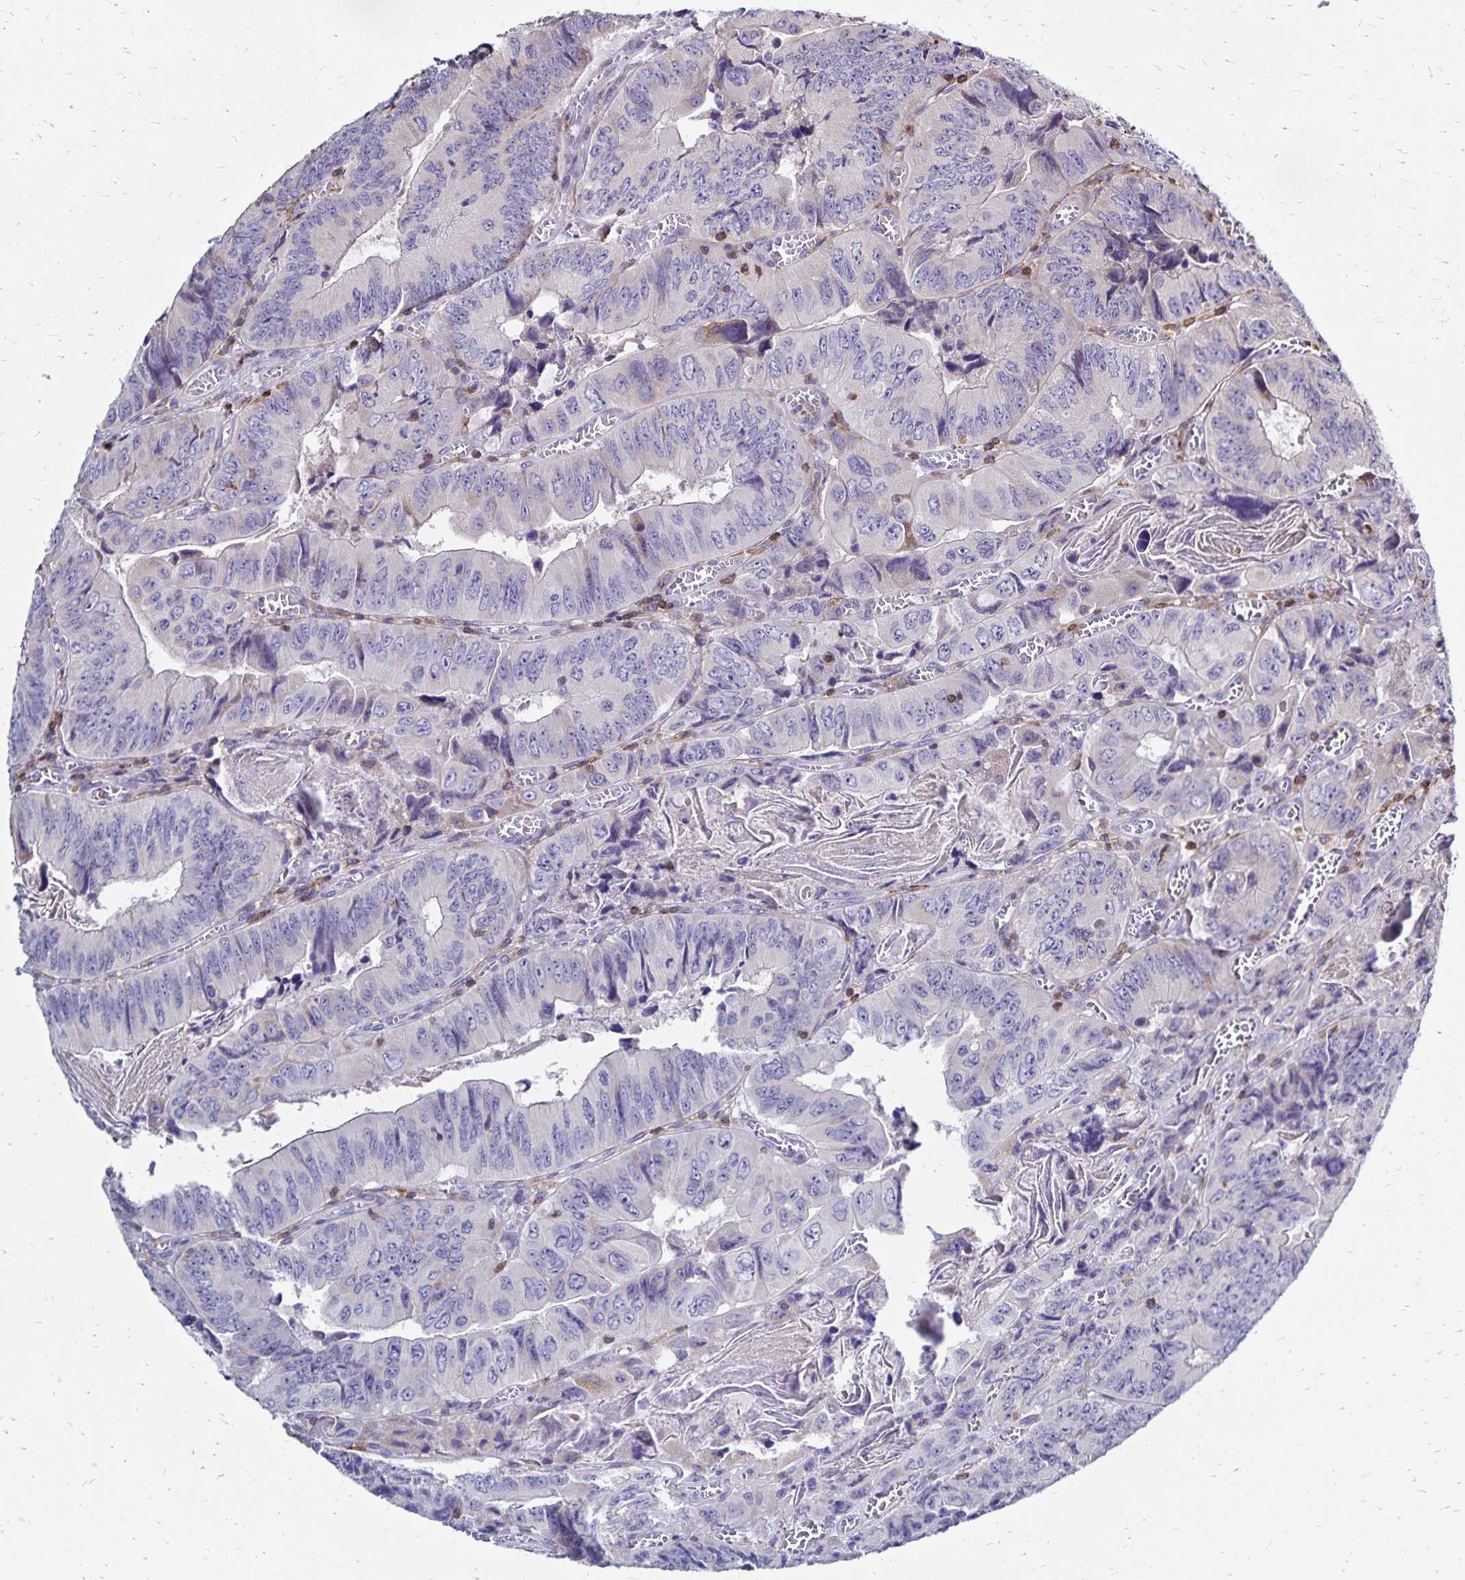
{"staining": {"intensity": "negative", "quantity": "none", "location": "none"}, "tissue": "colorectal cancer", "cell_type": "Tumor cells", "image_type": "cancer", "snomed": [{"axis": "morphology", "description": "Adenocarcinoma, NOS"}, {"axis": "topography", "description": "Colon"}], "caption": "Tumor cells are negative for brown protein staining in adenocarcinoma (colorectal).", "gene": "NAGPA", "patient": {"sex": "female", "age": 84}}